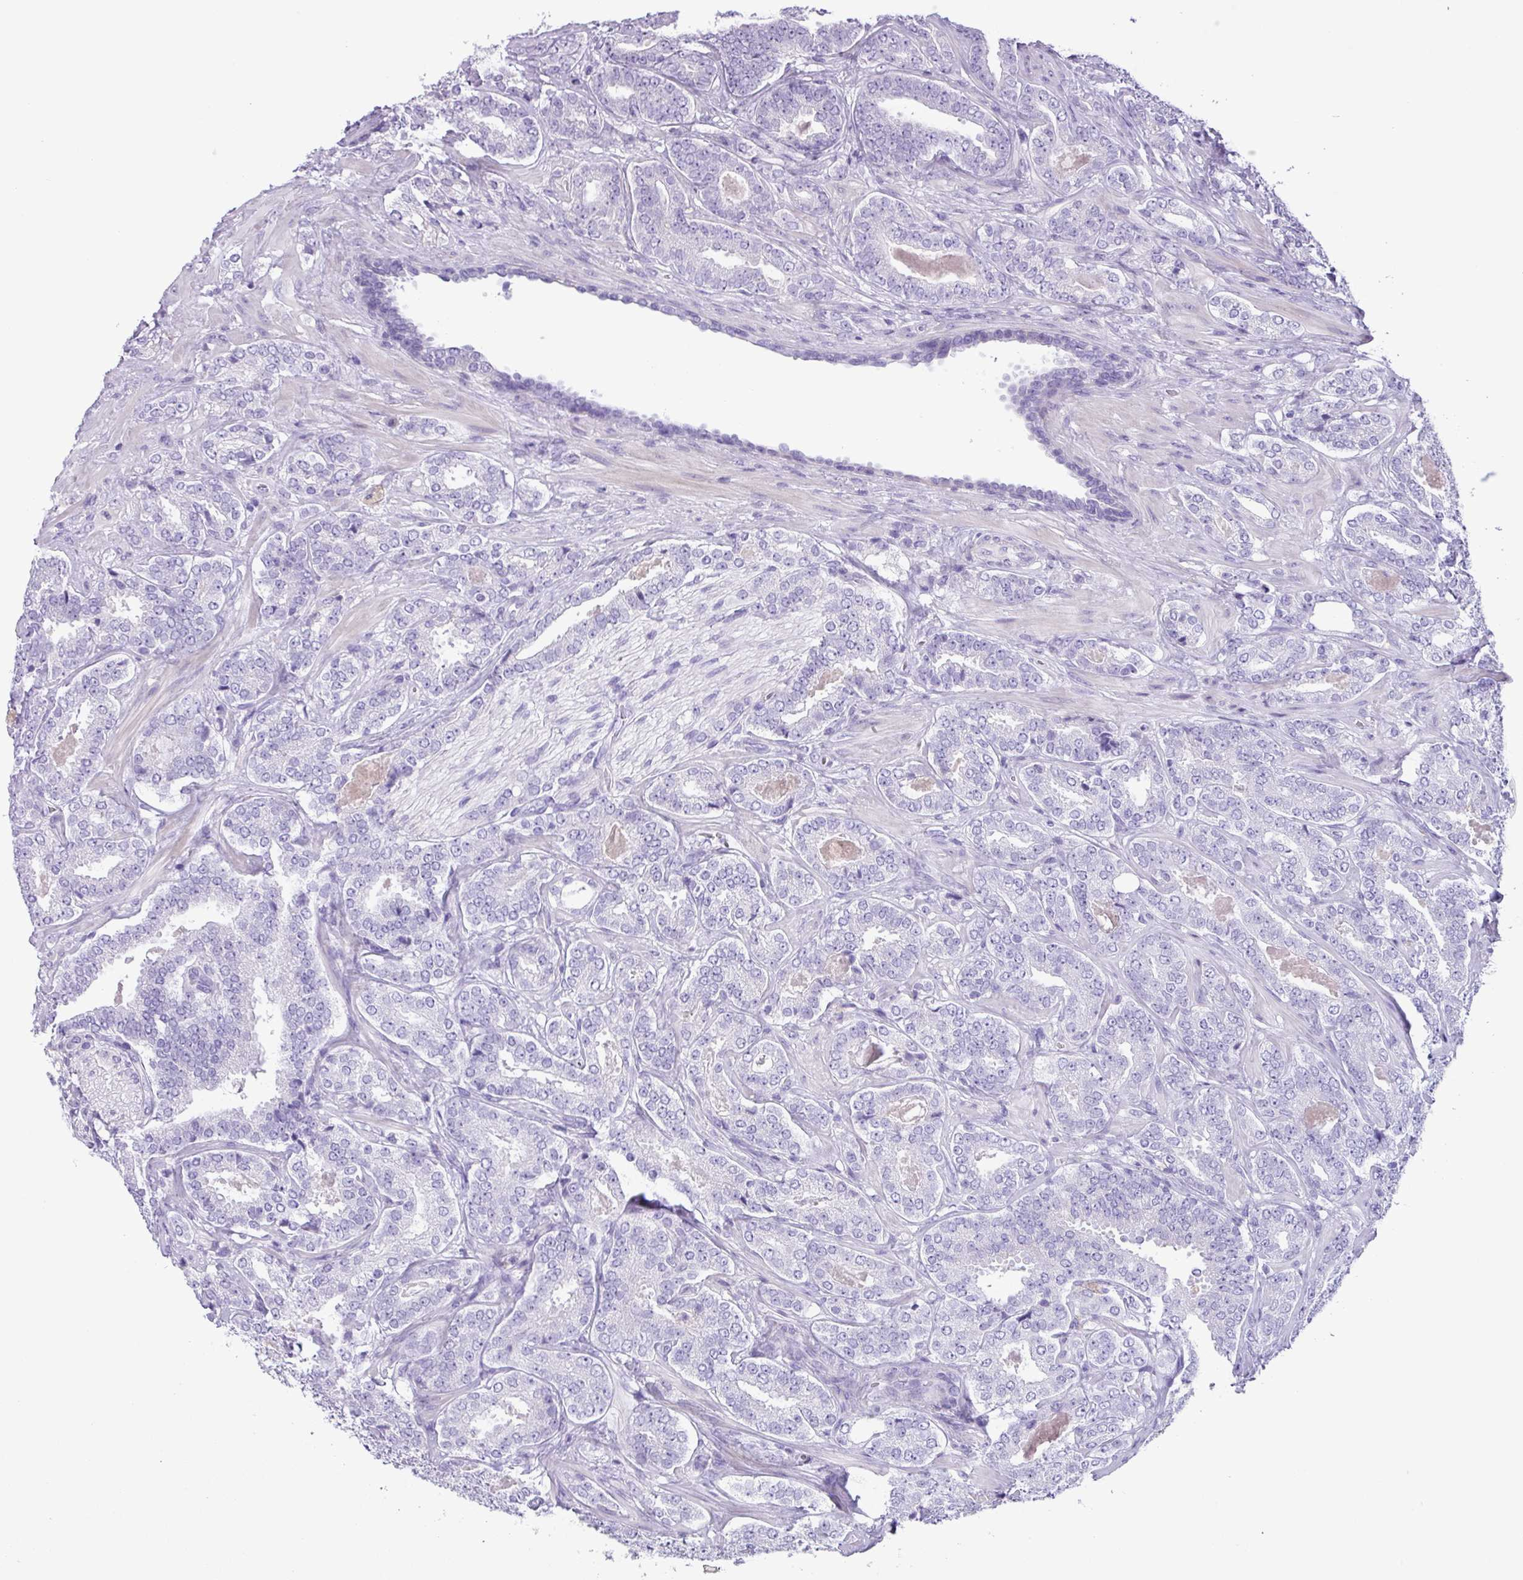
{"staining": {"intensity": "negative", "quantity": "none", "location": "none"}, "tissue": "prostate cancer", "cell_type": "Tumor cells", "image_type": "cancer", "snomed": [{"axis": "morphology", "description": "Adenocarcinoma, High grade"}, {"axis": "topography", "description": "Prostate"}], "caption": "Tumor cells are negative for brown protein staining in prostate cancer (high-grade adenocarcinoma).", "gene": "CYSTM1", "patient": {"sex": "male", "age": 65}}